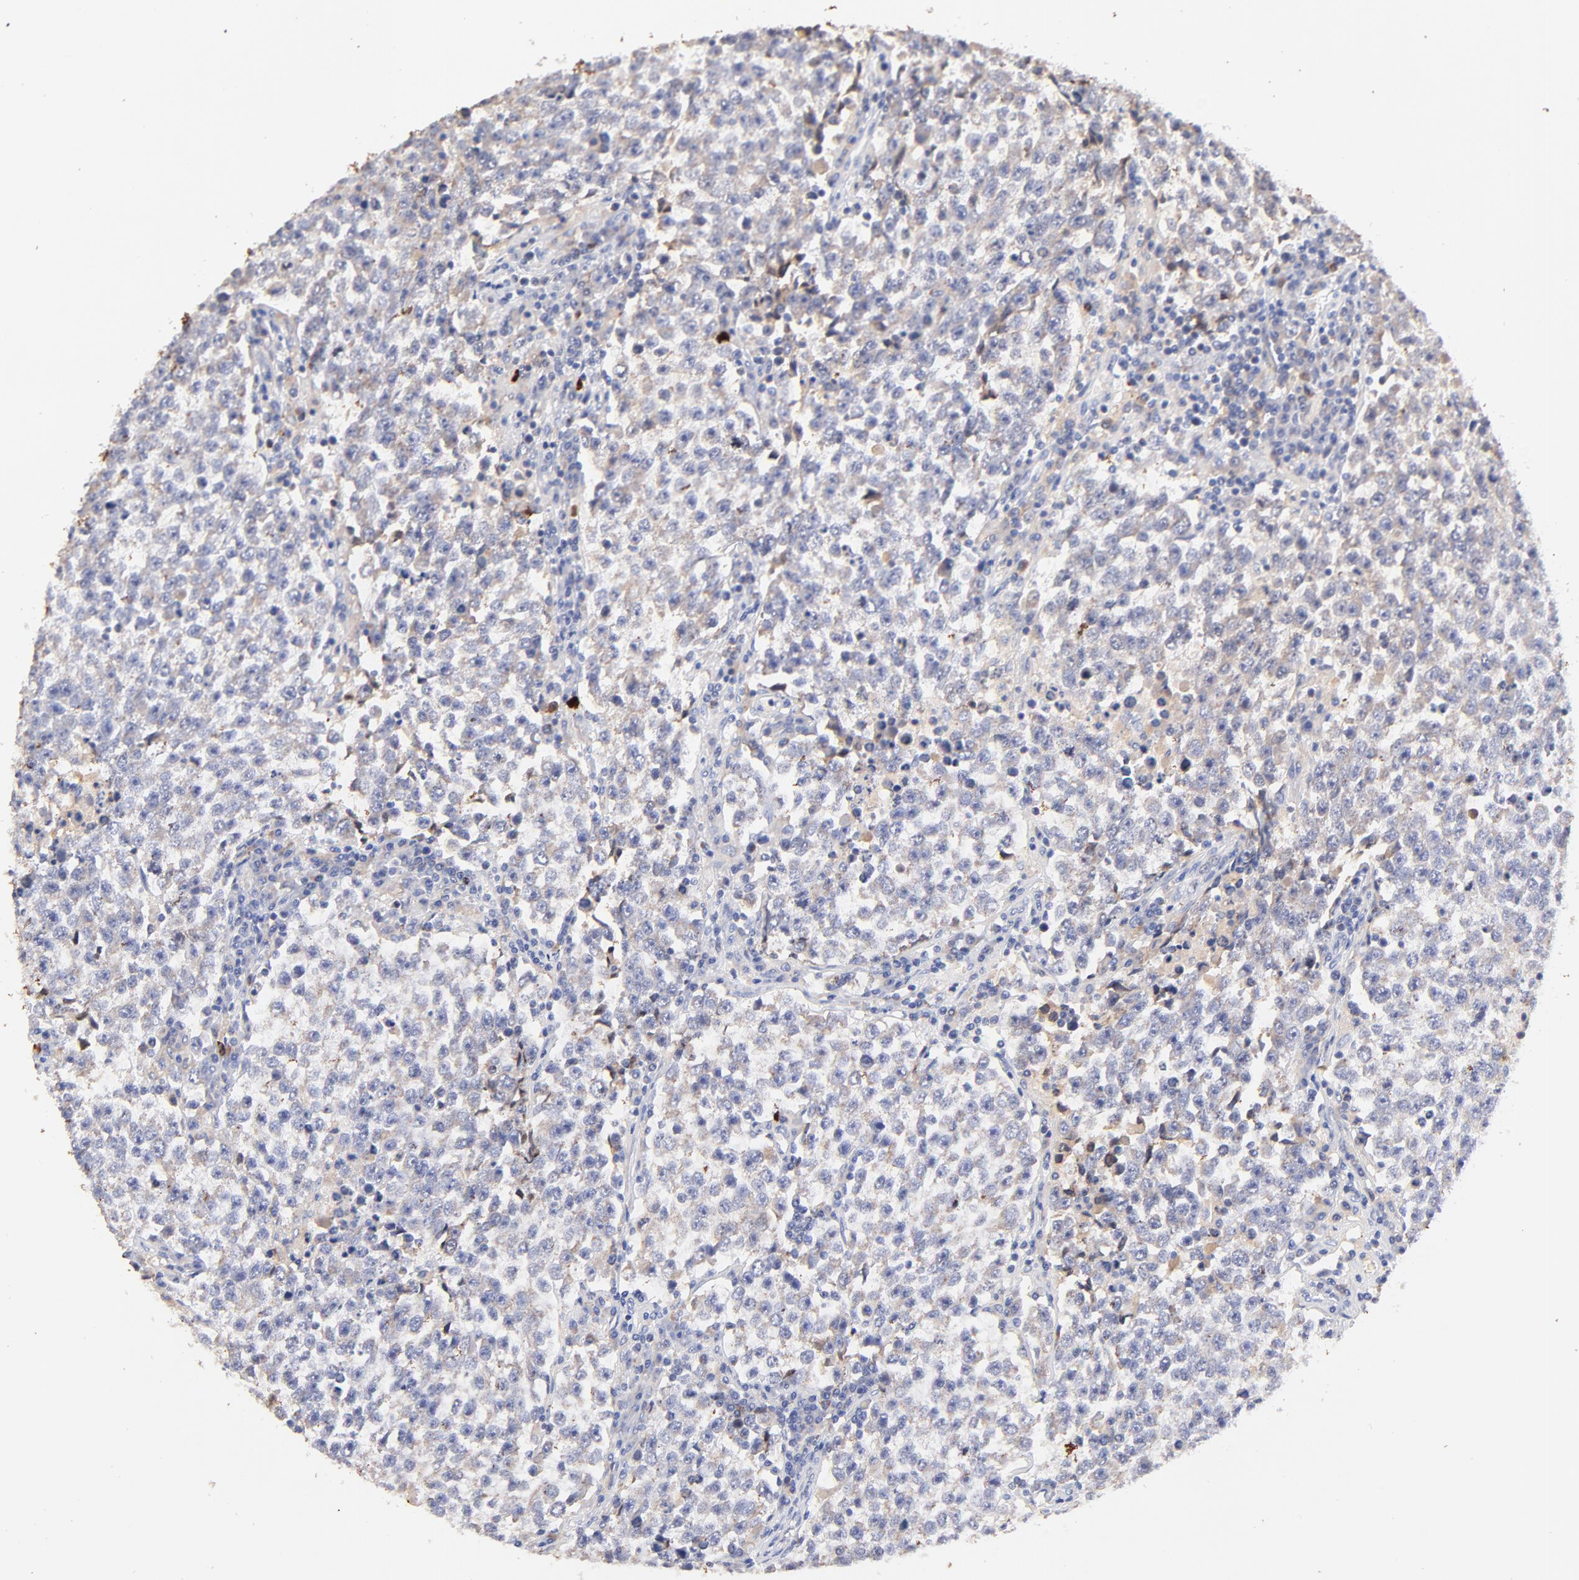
{"staining": {"intensity": "weak", "quantity": ">75%", "location": "cytoplasmic/membranous"}, "tissue": "testis cancer", "cell_type": "Tumor cells", "image_type": "cancer", "snomed": [{"axis": "morphology", "description": "Seminoma, NOS"}, {"axis": "topography", "description": "Testis"}], "caption": "A histopathology image showing weak cytoplasmic/membranous expression in approximately >75% of tumor cells in testis seminoma, as visualized by brown immunohistochemical staining.", "gene": "IGLV7-43", "patient": {"sex": "male", "age": 36}}